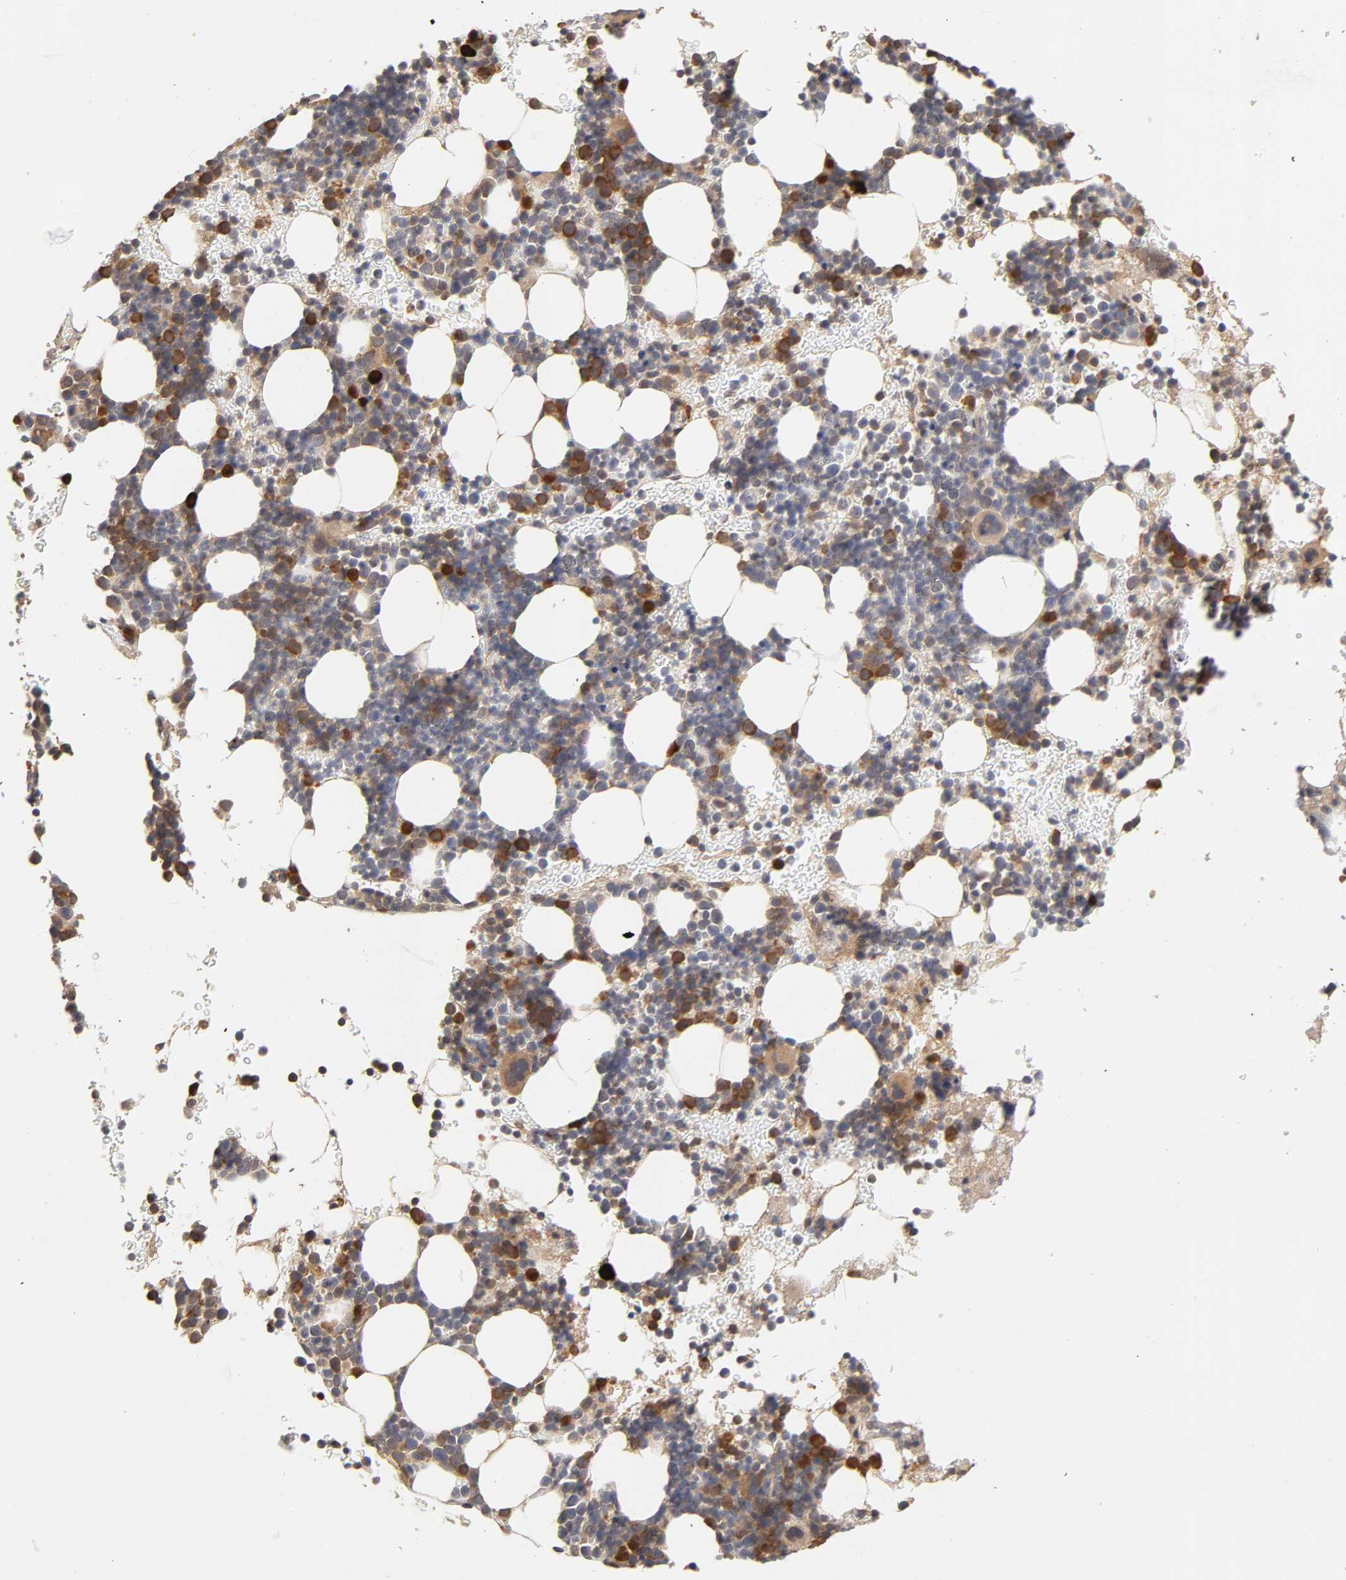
{"staining": {"intensity": "moderate", "quantity": "25%-75%", "location": "cytoplasmic/membranous"}, "tissue": "bone marrow", "cell_type": "Hematopoietic cells", "image_type": "normal", "snomed": [{"axis": "morphology", "description": "Normal tissue, NOS"}, {"axis": "topography", "description": "Bone marrow"}], "caption": "This is a histology image of immunohistochemistry (IHC) staining of benign bone marrow, which shows moderate expression in the cytoplasmic/membranous of hematopoietic cells.", "gene": "RPS29", "patient": {"sex": "male", "age": 17}}